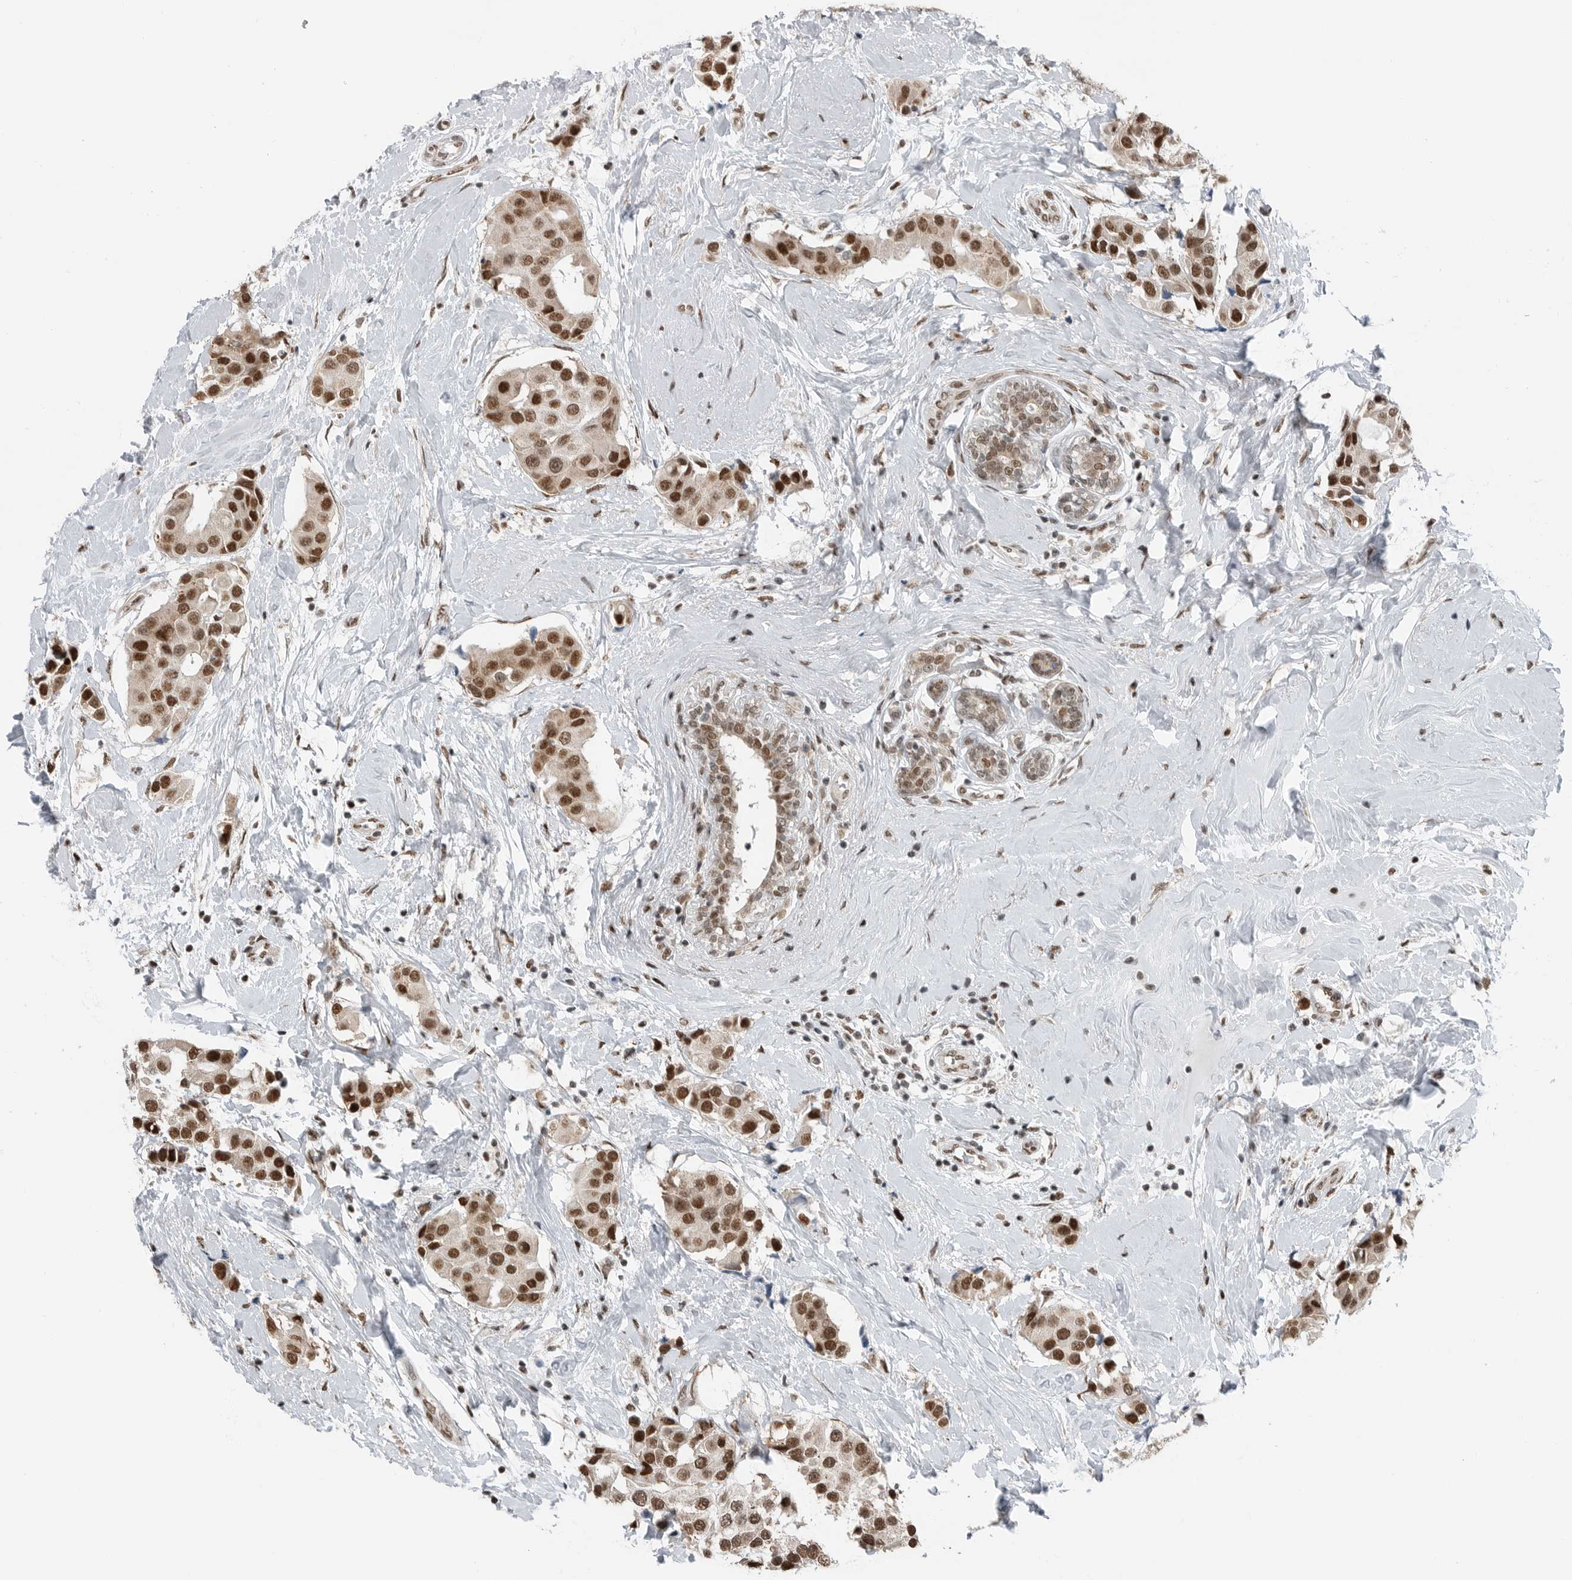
{"staining": {"intensity": "strong", "quantity": ">75%", "location": "nuclear"}, "tissue": "breast cancer", "cell_type": "Tumor cells", "image_type": "cancer", "snomed": [{"axis": "morphology", "description": "Normal tissue, NOS"}, {"axis": "morphology", "description": "Duct carcinoma"}, {"axis": "topography", "description": "Breast"}], "caption": "An image of human breast cancer stained for a protein shows strong nuclear brown staining in tumor cells.", "gene": "BLZF1", "patient": {"sex": "female", "age": 39}}